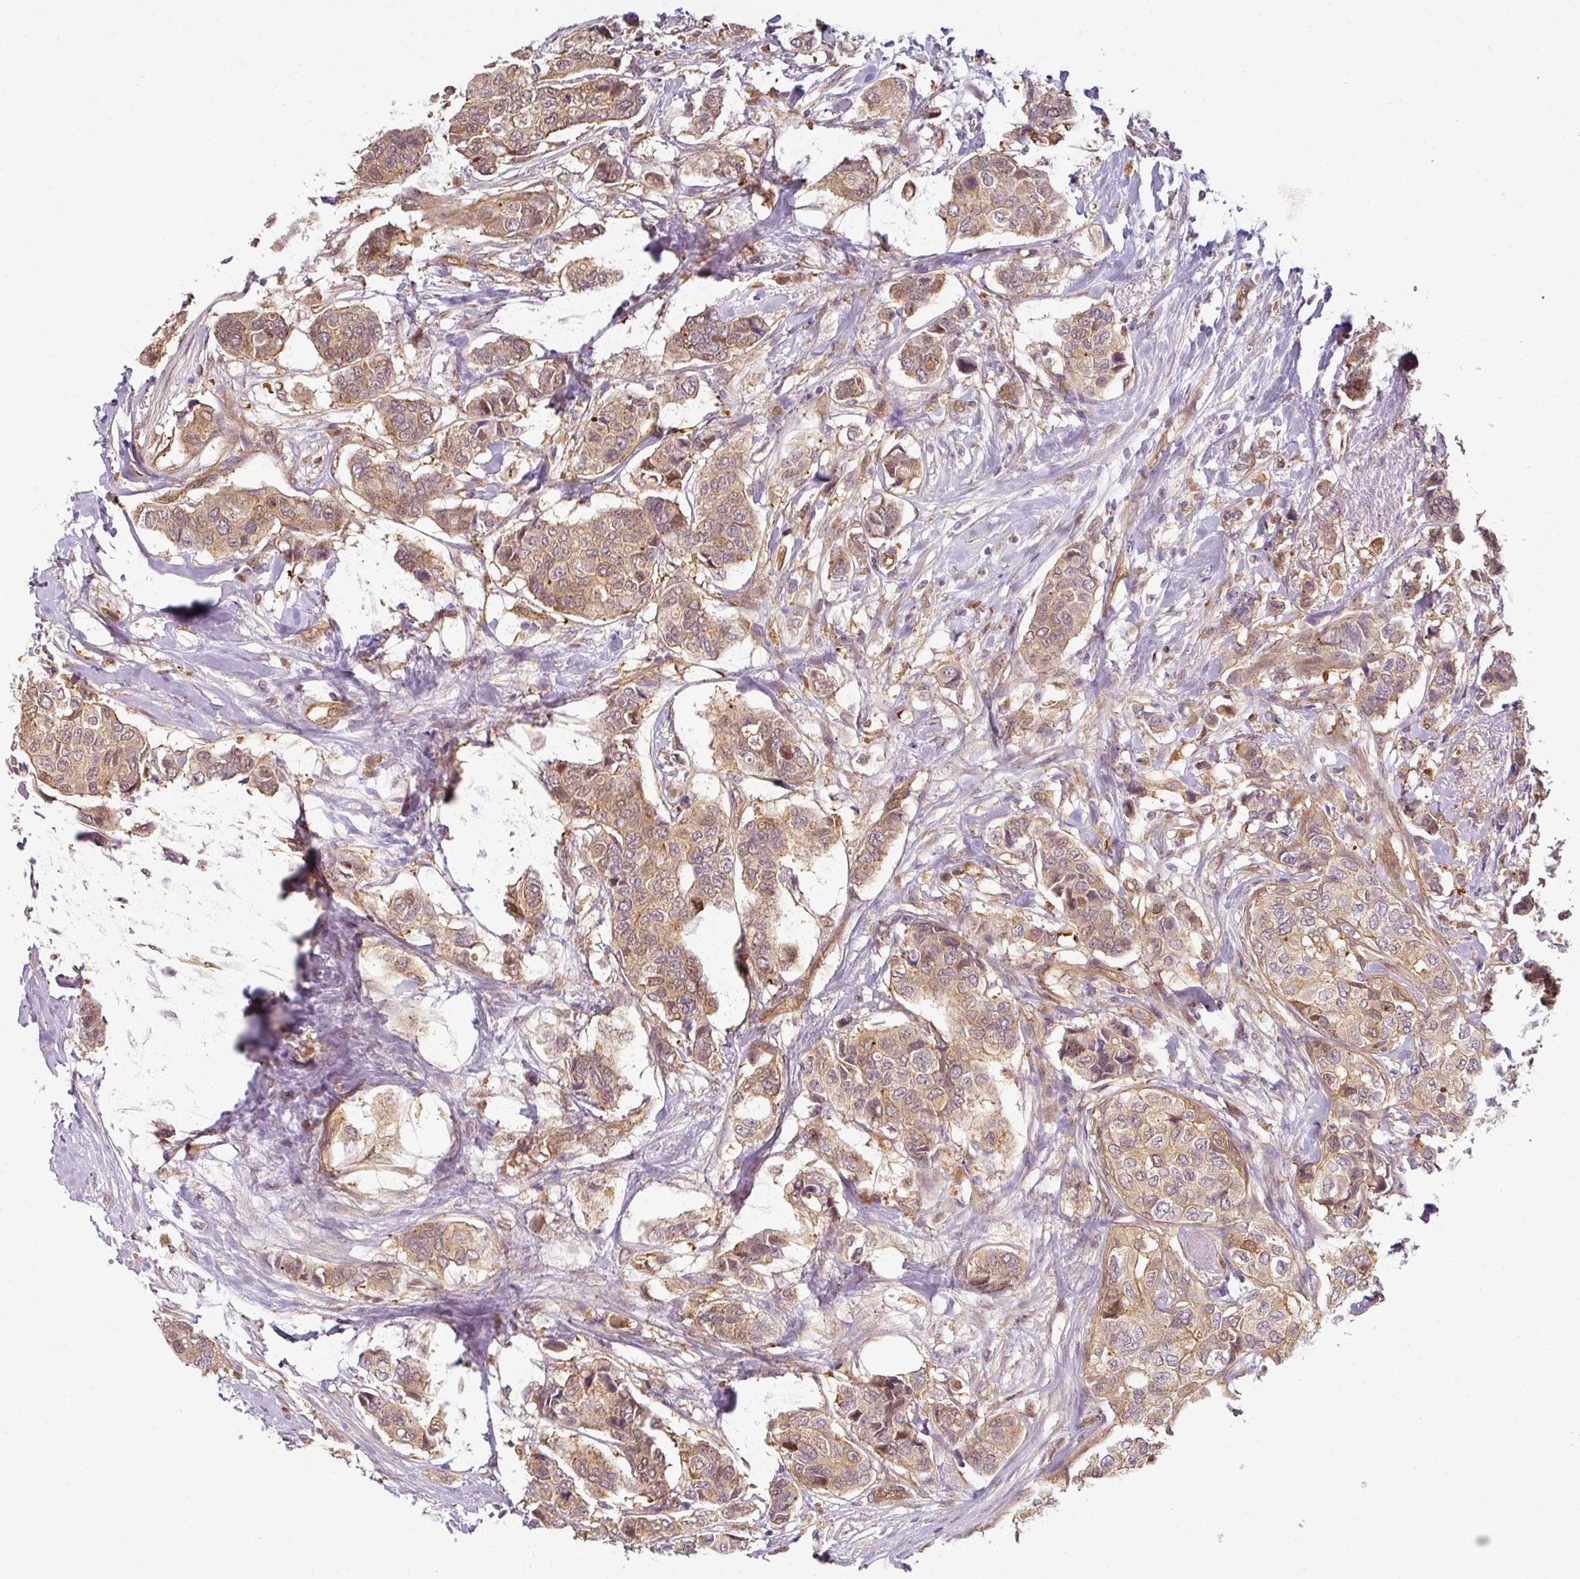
{"staining": {"intensity": "weak", "quantity": ">75%", "location": "cytoplasmic/membranous"}, "tissue": "breast cancer", "cell_type": "Tumor cells", "image_type": "cancer", "snomed": [{"axis": "morphology", "description": "Lobular carcinoma"}, {"axis": "topography", "description": "Breast"}], "caption": "Human breast lobular carcinoma stained with a brown dye exhibits weak cytoplasmic/membranous positive positivity in approximately >75% of tumor cells.", "gene": "ANKRD18A", "patient": {"sex": "female", "age": 51}}